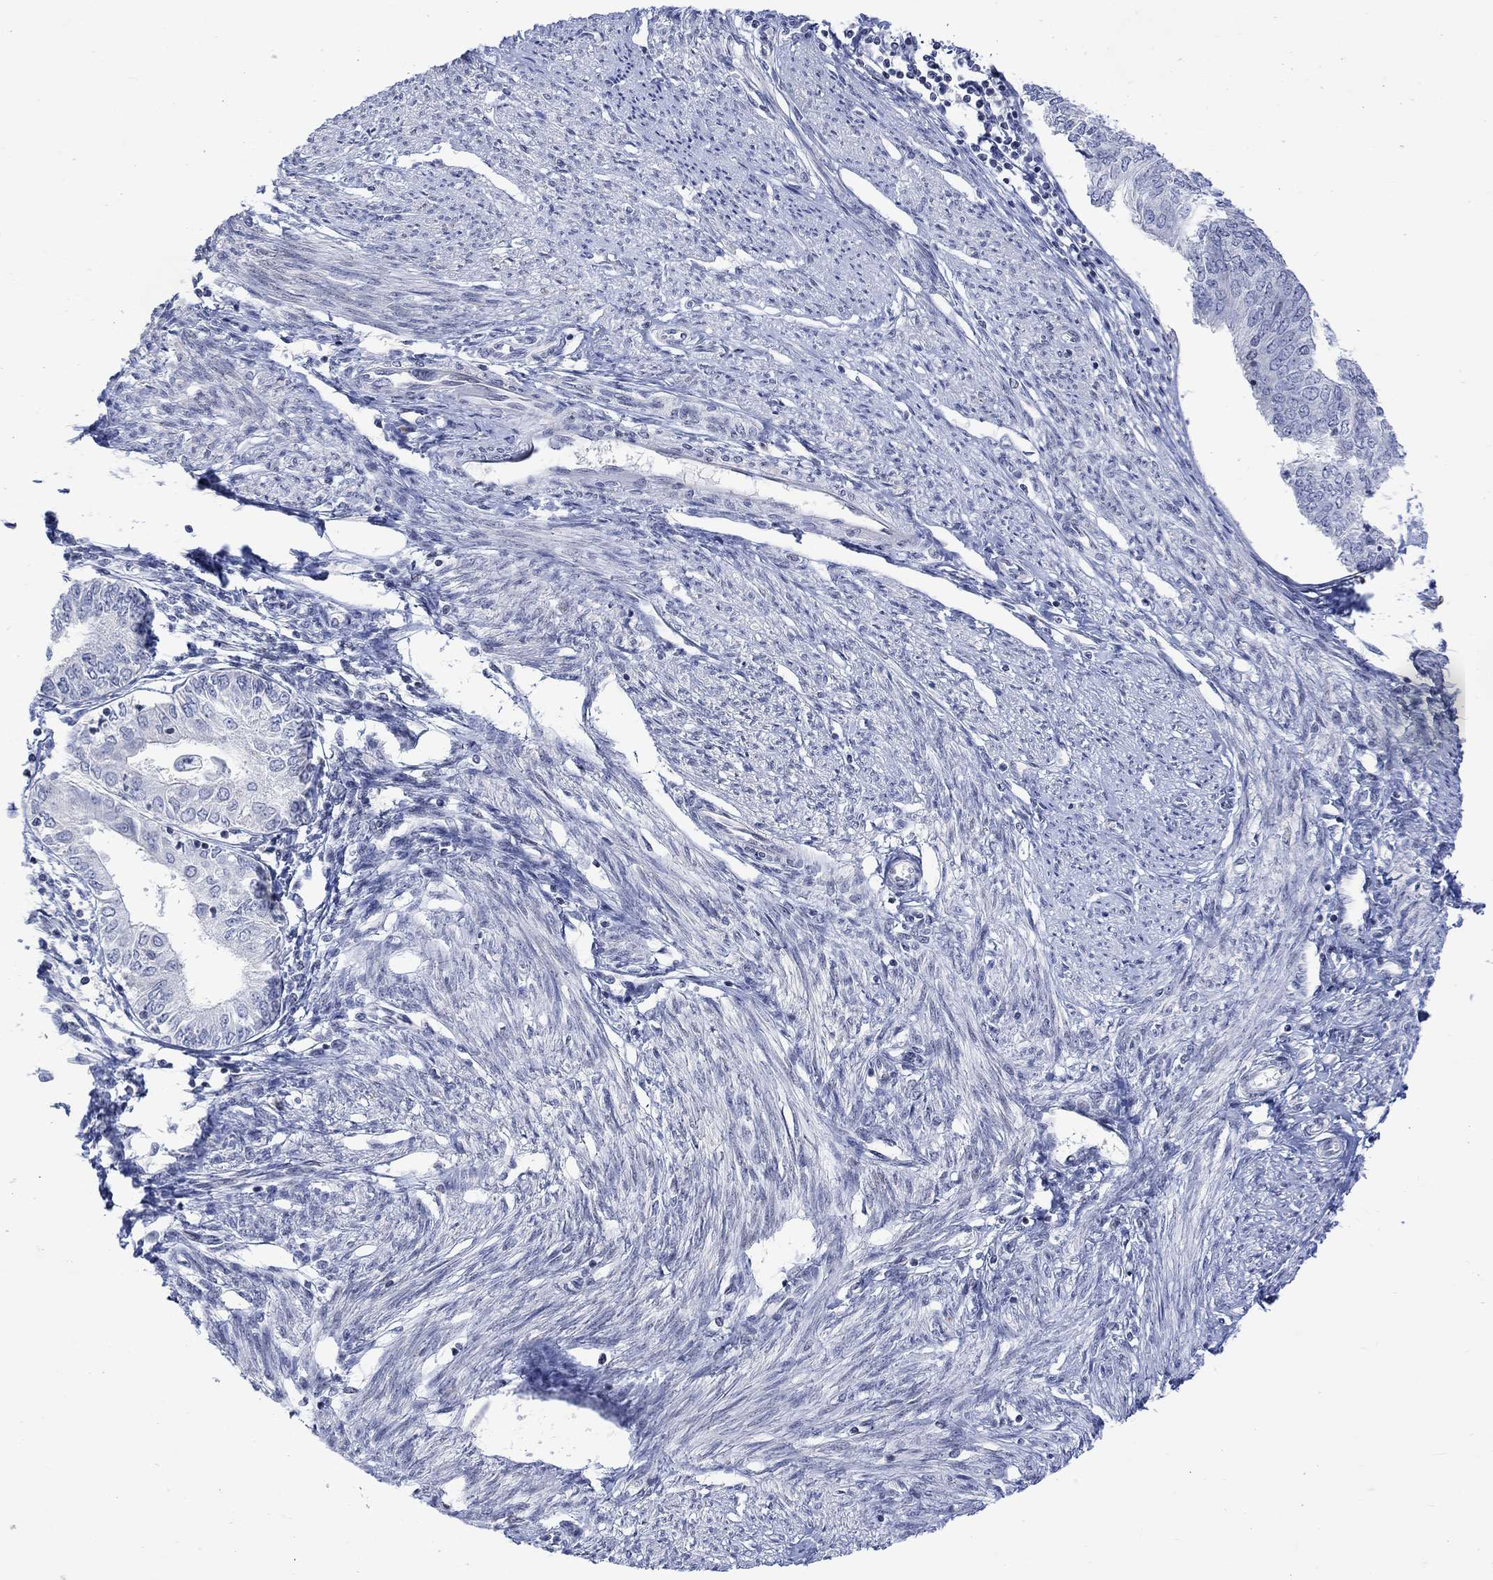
{"staining": {"intensity": "negative", "quantity": "none", "location": "none"}, "tissue": "endometrial cancer", "cell_type": "Tumor cells", "image_type": "cancer", "snomed": [{"axis": "morphology", "description": "Adenocarcinoma, NOS"}, {"axis": "topography", "description": "Endometrium"}], "caption": "Photomicrograph shows no significant protein staining in tumor cells of adenocarcinoma (endometrial).", "gene": "DCX", "patient": {"sex": "female", "age": 68}}